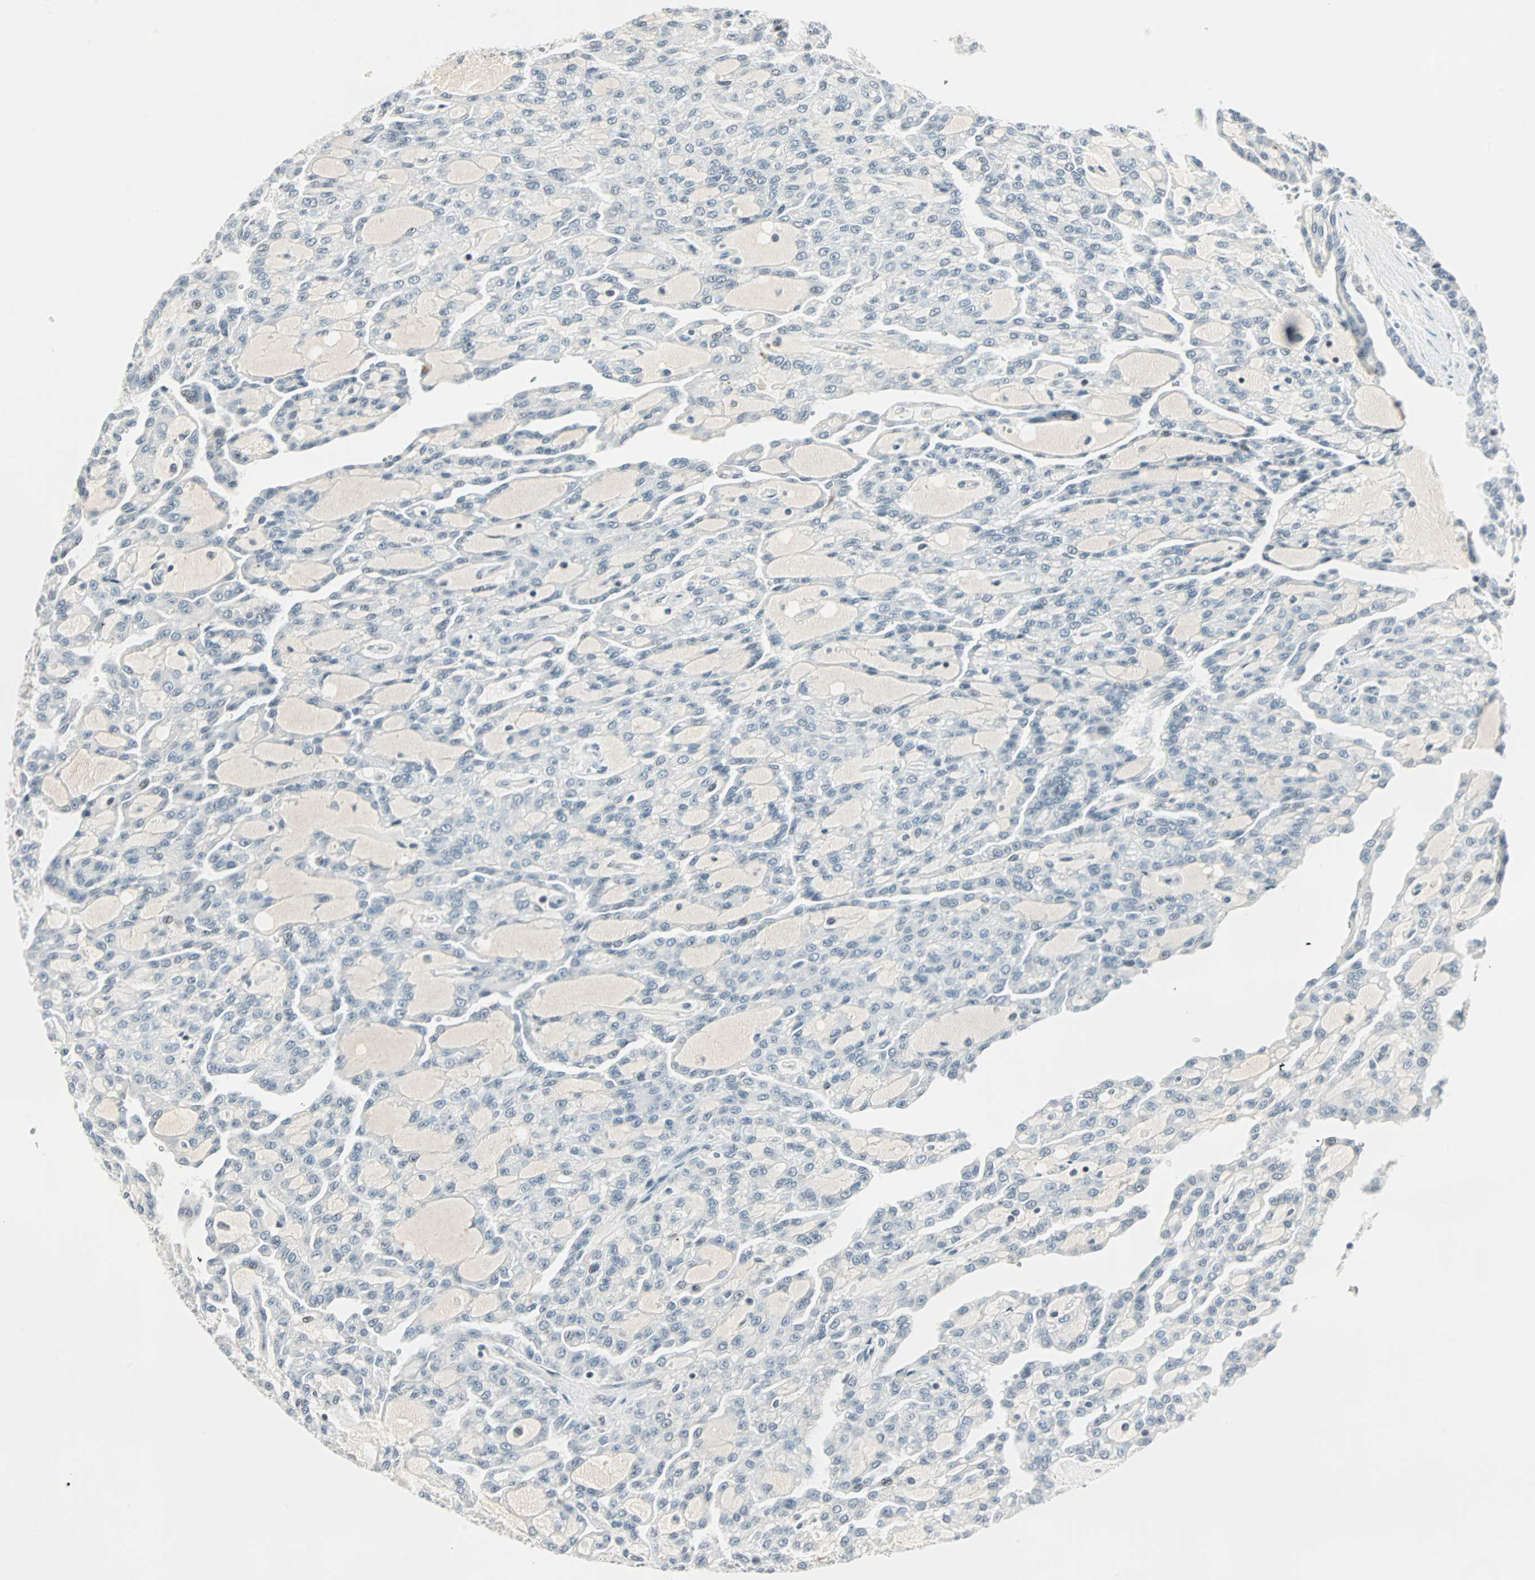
{"staining": {"intensity": "negative", "quantity": "none", "location": "none"}, "tissue": "renal cancer", "cell_type": "Tumor cells", "image_type": "cancer", "snomed": [{"axis": "morphology", "description": "Adenocarcinoma, NOS"}, {"axis": "topography", "description": "Kidney"}], "caption": "A micrograph of adenocarcinoma (renal) stained for a protein demonstrates no brown staining in tumor cells. (DAB (3,3'-diaminobenzidine) IHC, high magnification).", "gene": "SIN3A", "patient": {"sex": "male", "age": 63}}